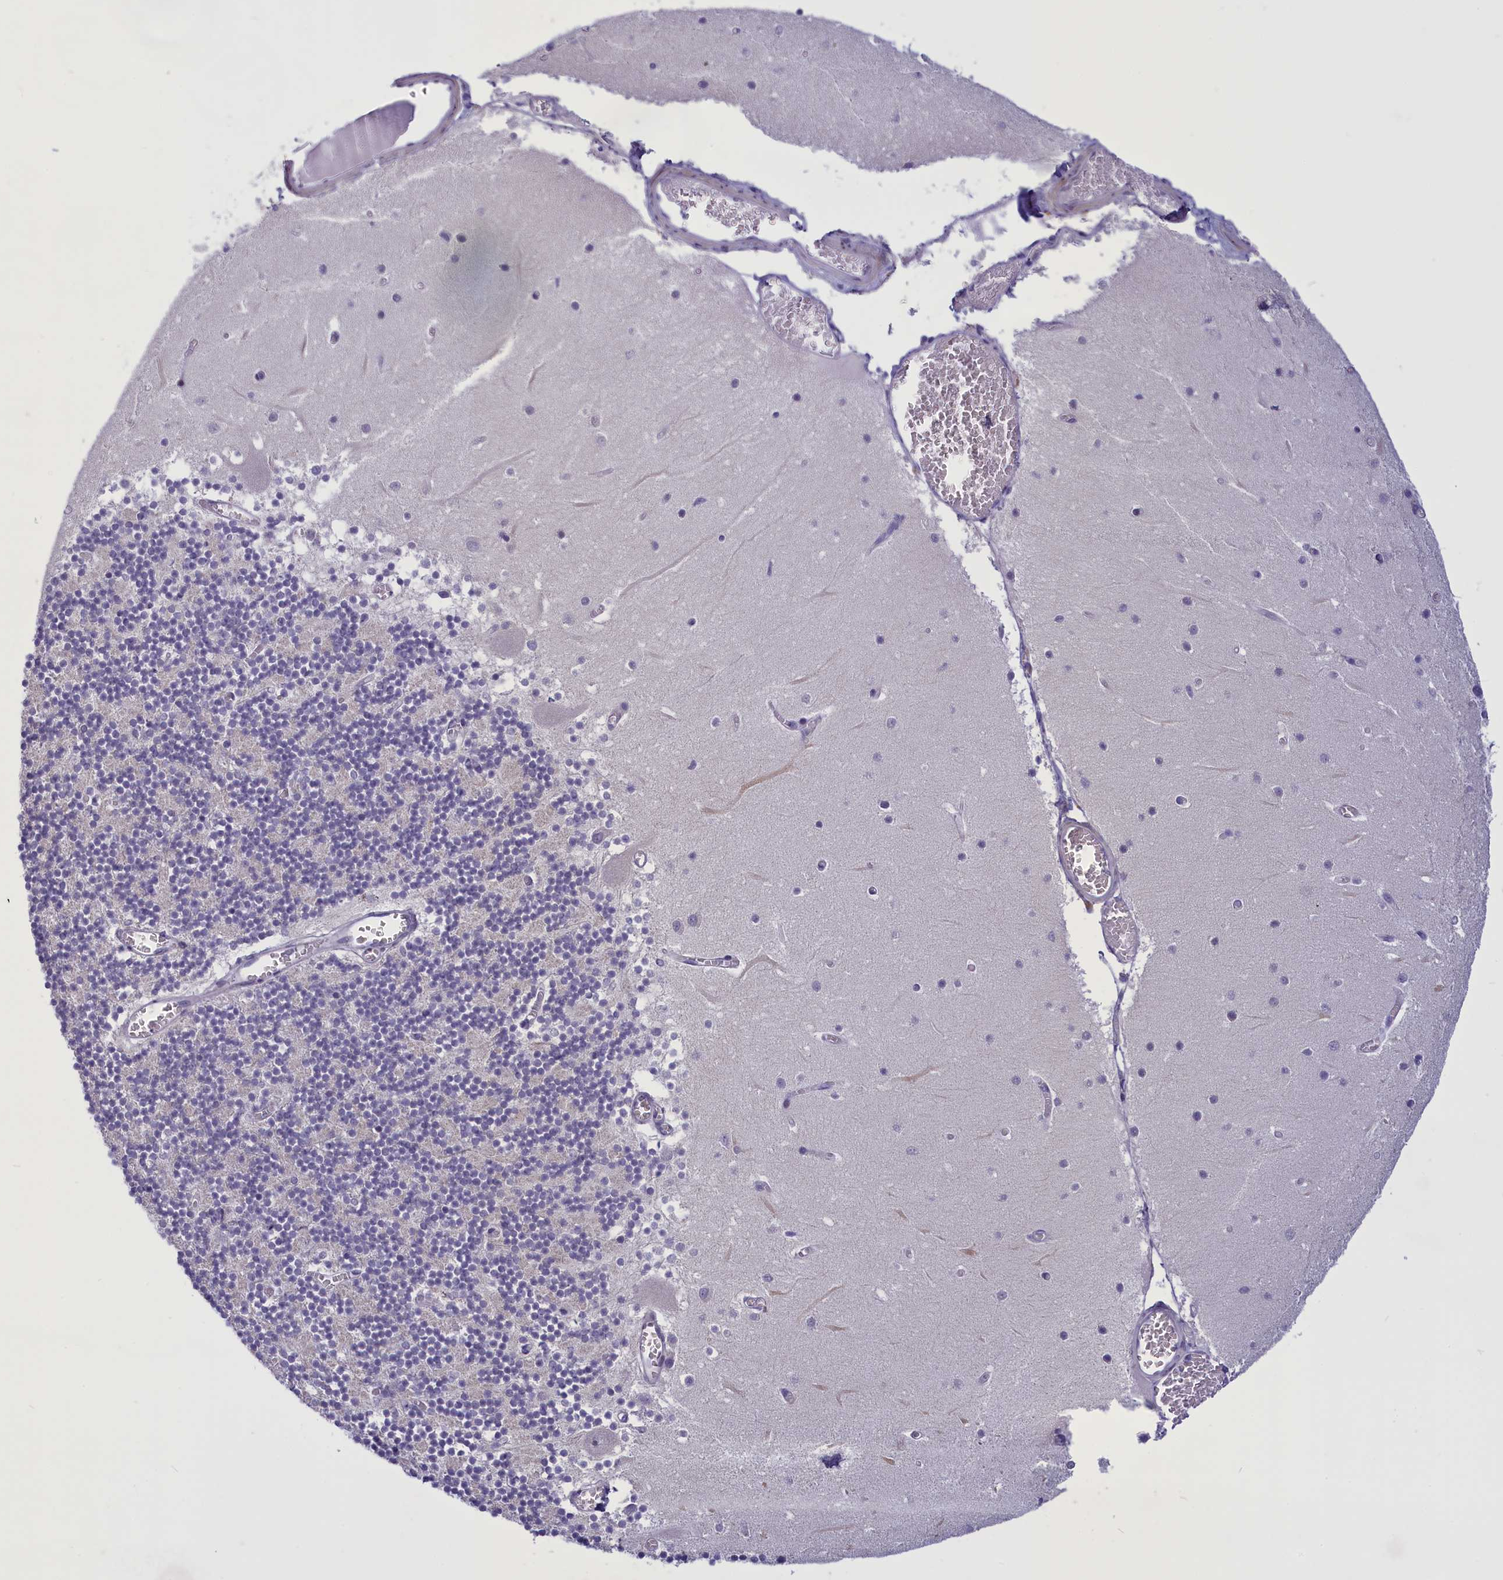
{"staining": {"intensity": "negative", "quantity": "none", "location": "none"}, "tissue": "cerebellum", "cell_type": "Cells in granular layer", "image_type": "normal", "snomed": [{"axis": "morphology", "description": "Normal tissue, NOS"}, {"axis": "topography", "description": "Cerebellum"}], "caption": "DAB (3,3'-diaminobenzidine) immunohistochemical staining of normal human cerebellum shows no significant positivity in cells in granular layer.", "gene": "ELOA2", "patient": {"sex": "female", "age": 28}}